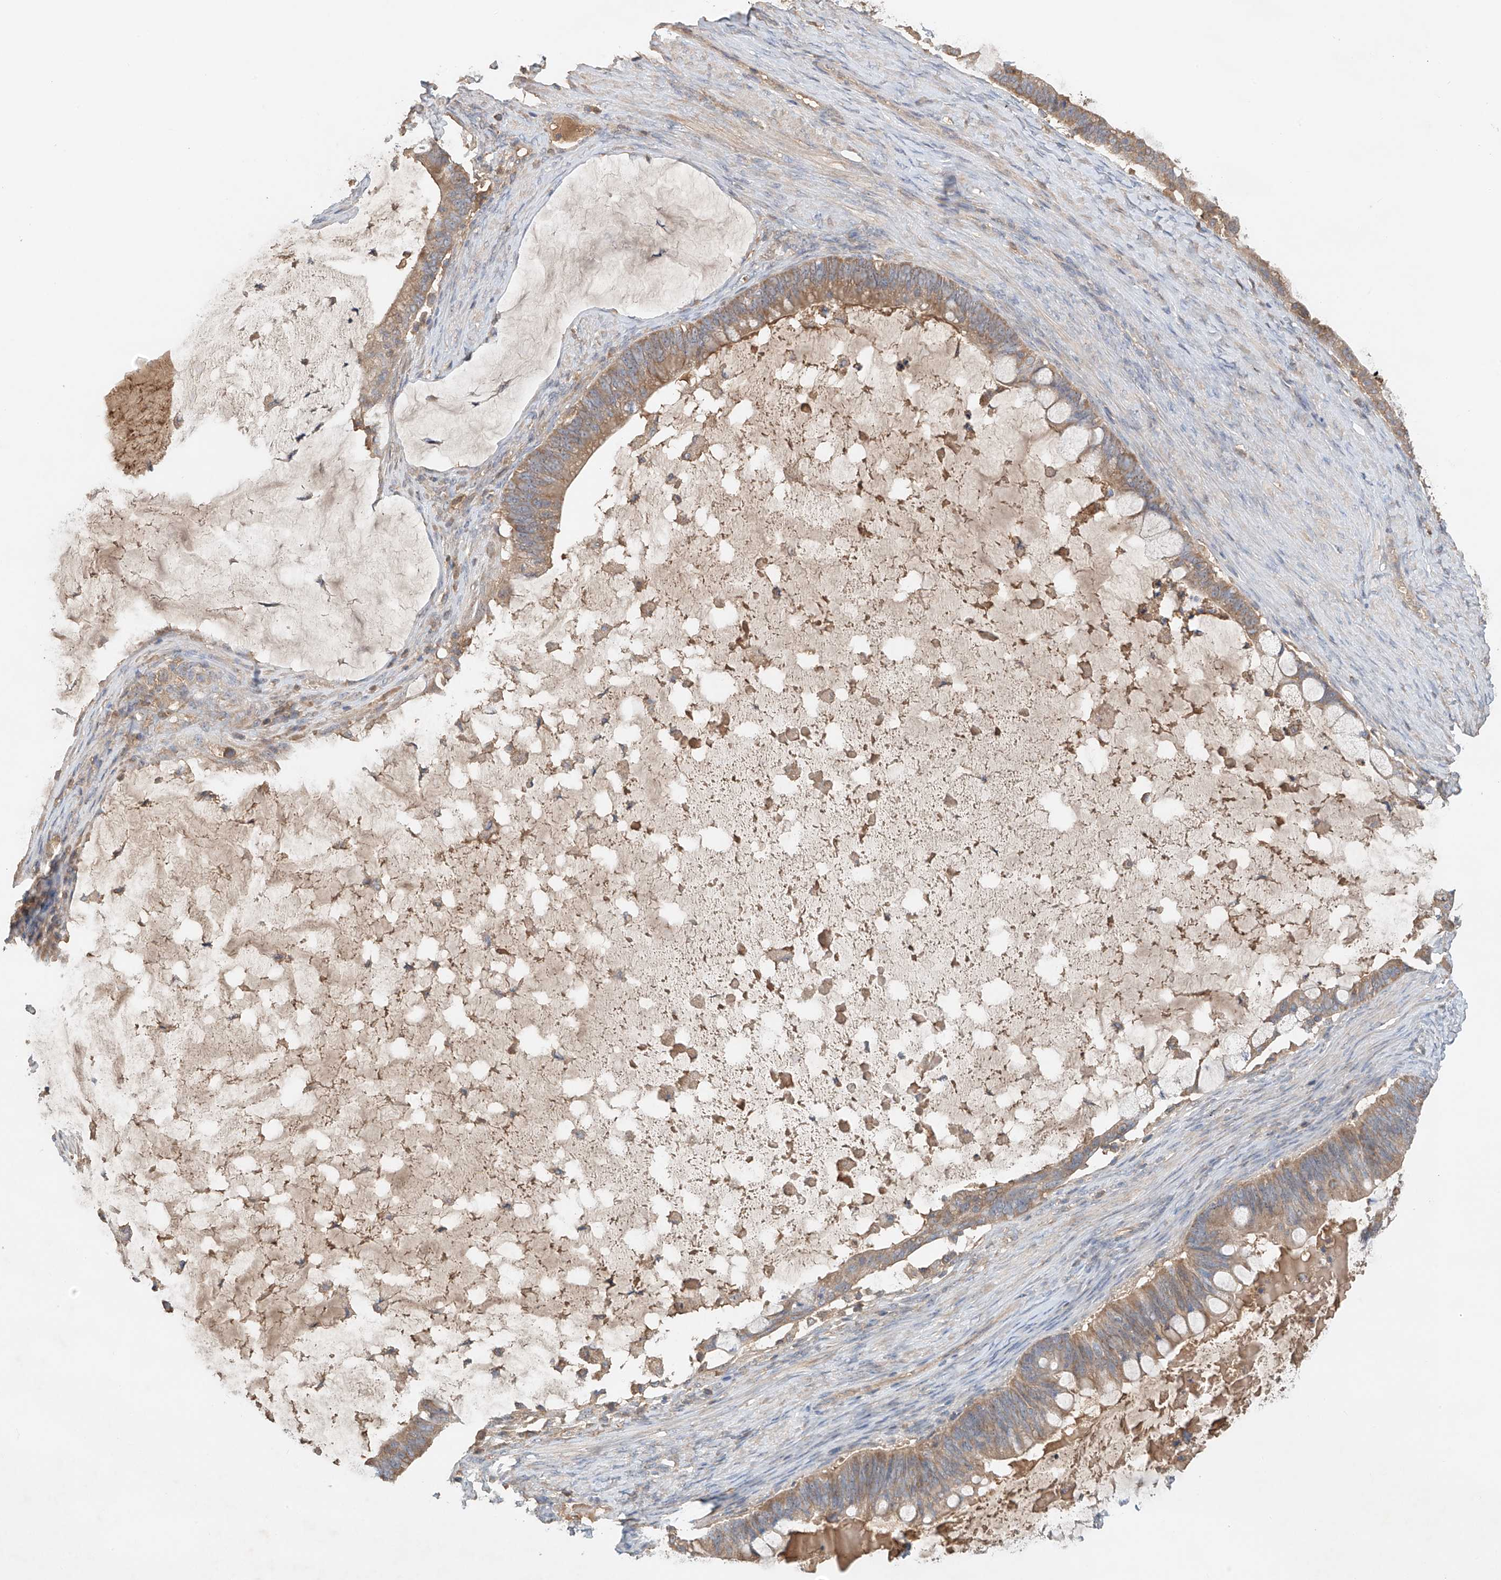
{"staining": {"intensity": "moderate", "quantity": ">75%", "location": "cytoplasmic/membranous"}, "tissue": "ovarian cancer", "cell_type": "Tumor cells", "image_type": "cancer", "snomed": [{"axis": "morphology", "description": "Cystadenocarcinoma, mucinous, NOS"}, {"axis": "topography", "description": "Ovary"}], "caption": "Immunohistochemistry photomicrograph of human ovarian cancer stained for a protein (brown), which shows medium levels of moderate cytoplasmic/membranous staining in approximately >75% of tumor cells.", "gene": "GNB1L", "patient": {"sex": "female", "age": 61}}